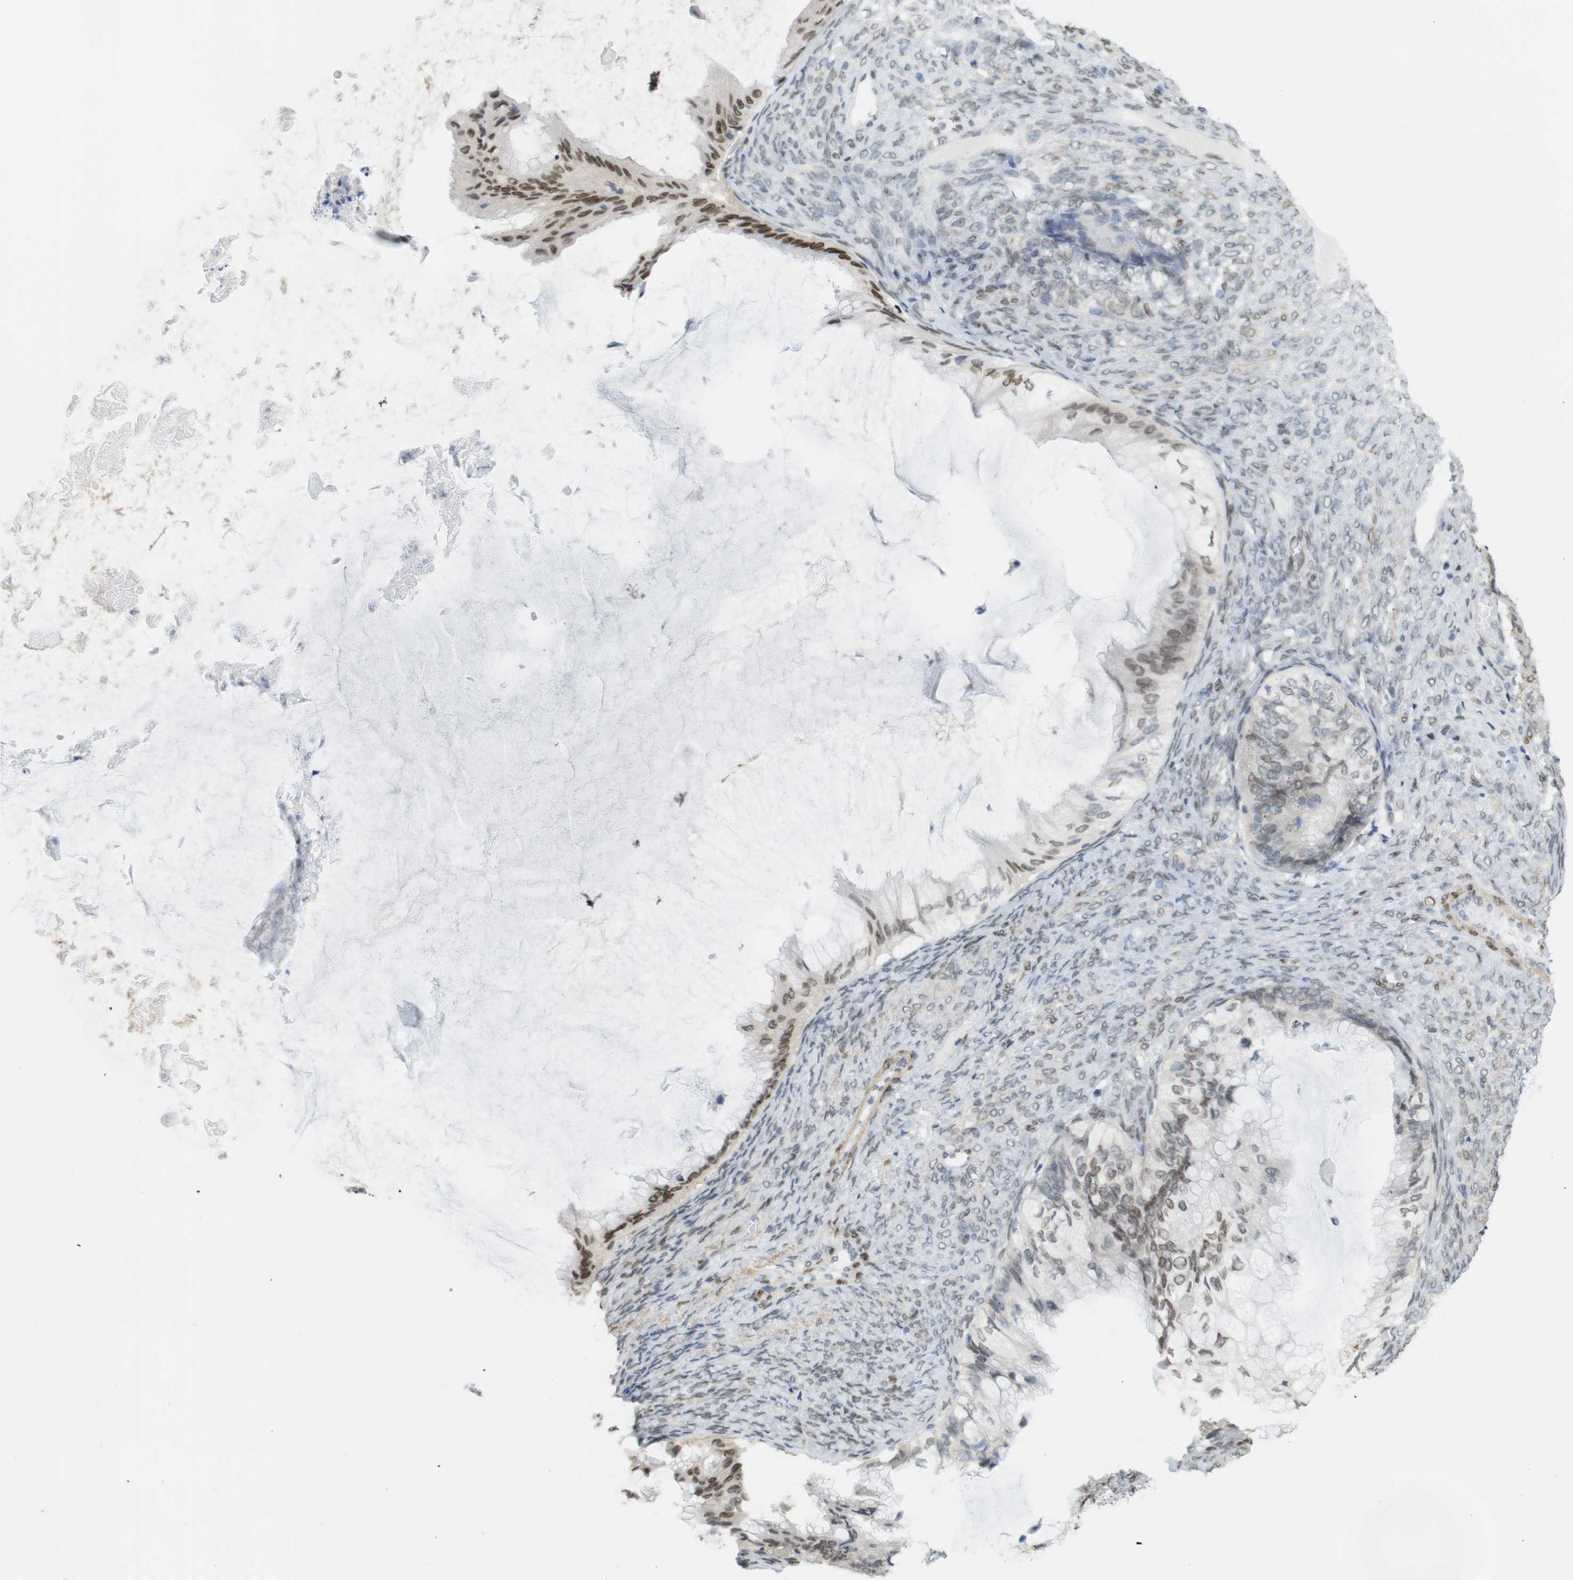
{"staining": {"intensity": "moderate", "quantity": ">75%", "location": "nuclear"}, "tissue": "ovarian cancer", "cell_type": "Tumor cells", "image_type": "cancer", "snomed": [{"axis": "morphology", "description": "Cystadenocarcinoma, mucinous, NOS"}, {"axis": "topography", "description": "Ovary"}], "caption": "The photomicrograph exhibits a brown stain indicating the presence of a protein in the nuclear of tumor cells in ovarian cancer.", "gene": "ARL6IP6", "patient": {"sex": "female", "age": 61}}